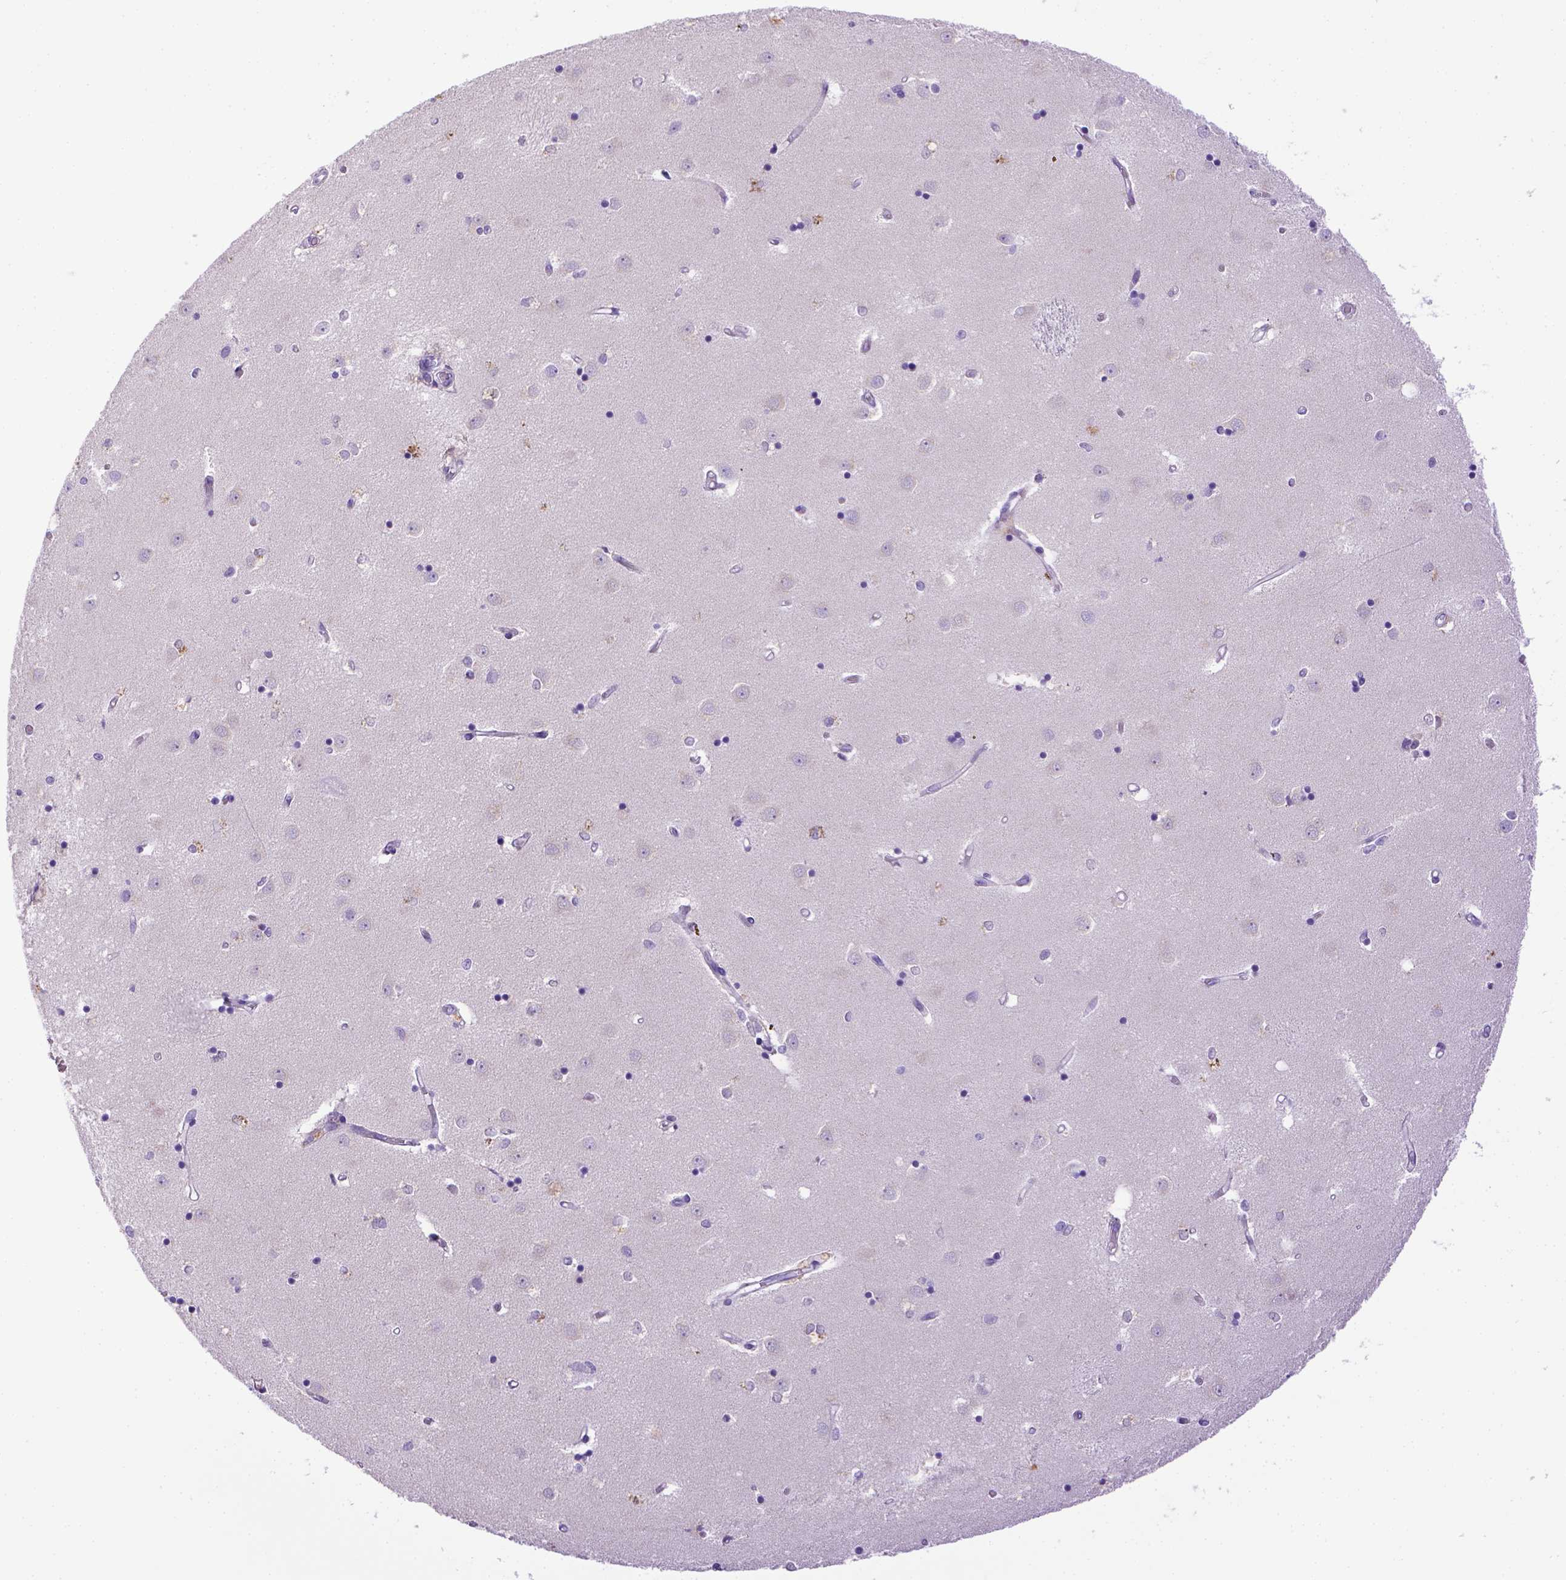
{"staining": {"intensity": "negative", "quantity": "none", "location": "none"}, "tissue": "caudate", "cell_type": "Glial cells", "image_type": "normal", "snomed": [{"axis": "morphology", "description": "Normal tissue, NOS"}, {"axis": "topography", "description": "Lateral ventricle wall"}], "caption": "Human caudate stained for a protein using immunohistochemistry (IHC) reveals no expression in glial cells.", "gene": "BAAT", "patient": {"sex": "male", "age": 54}}